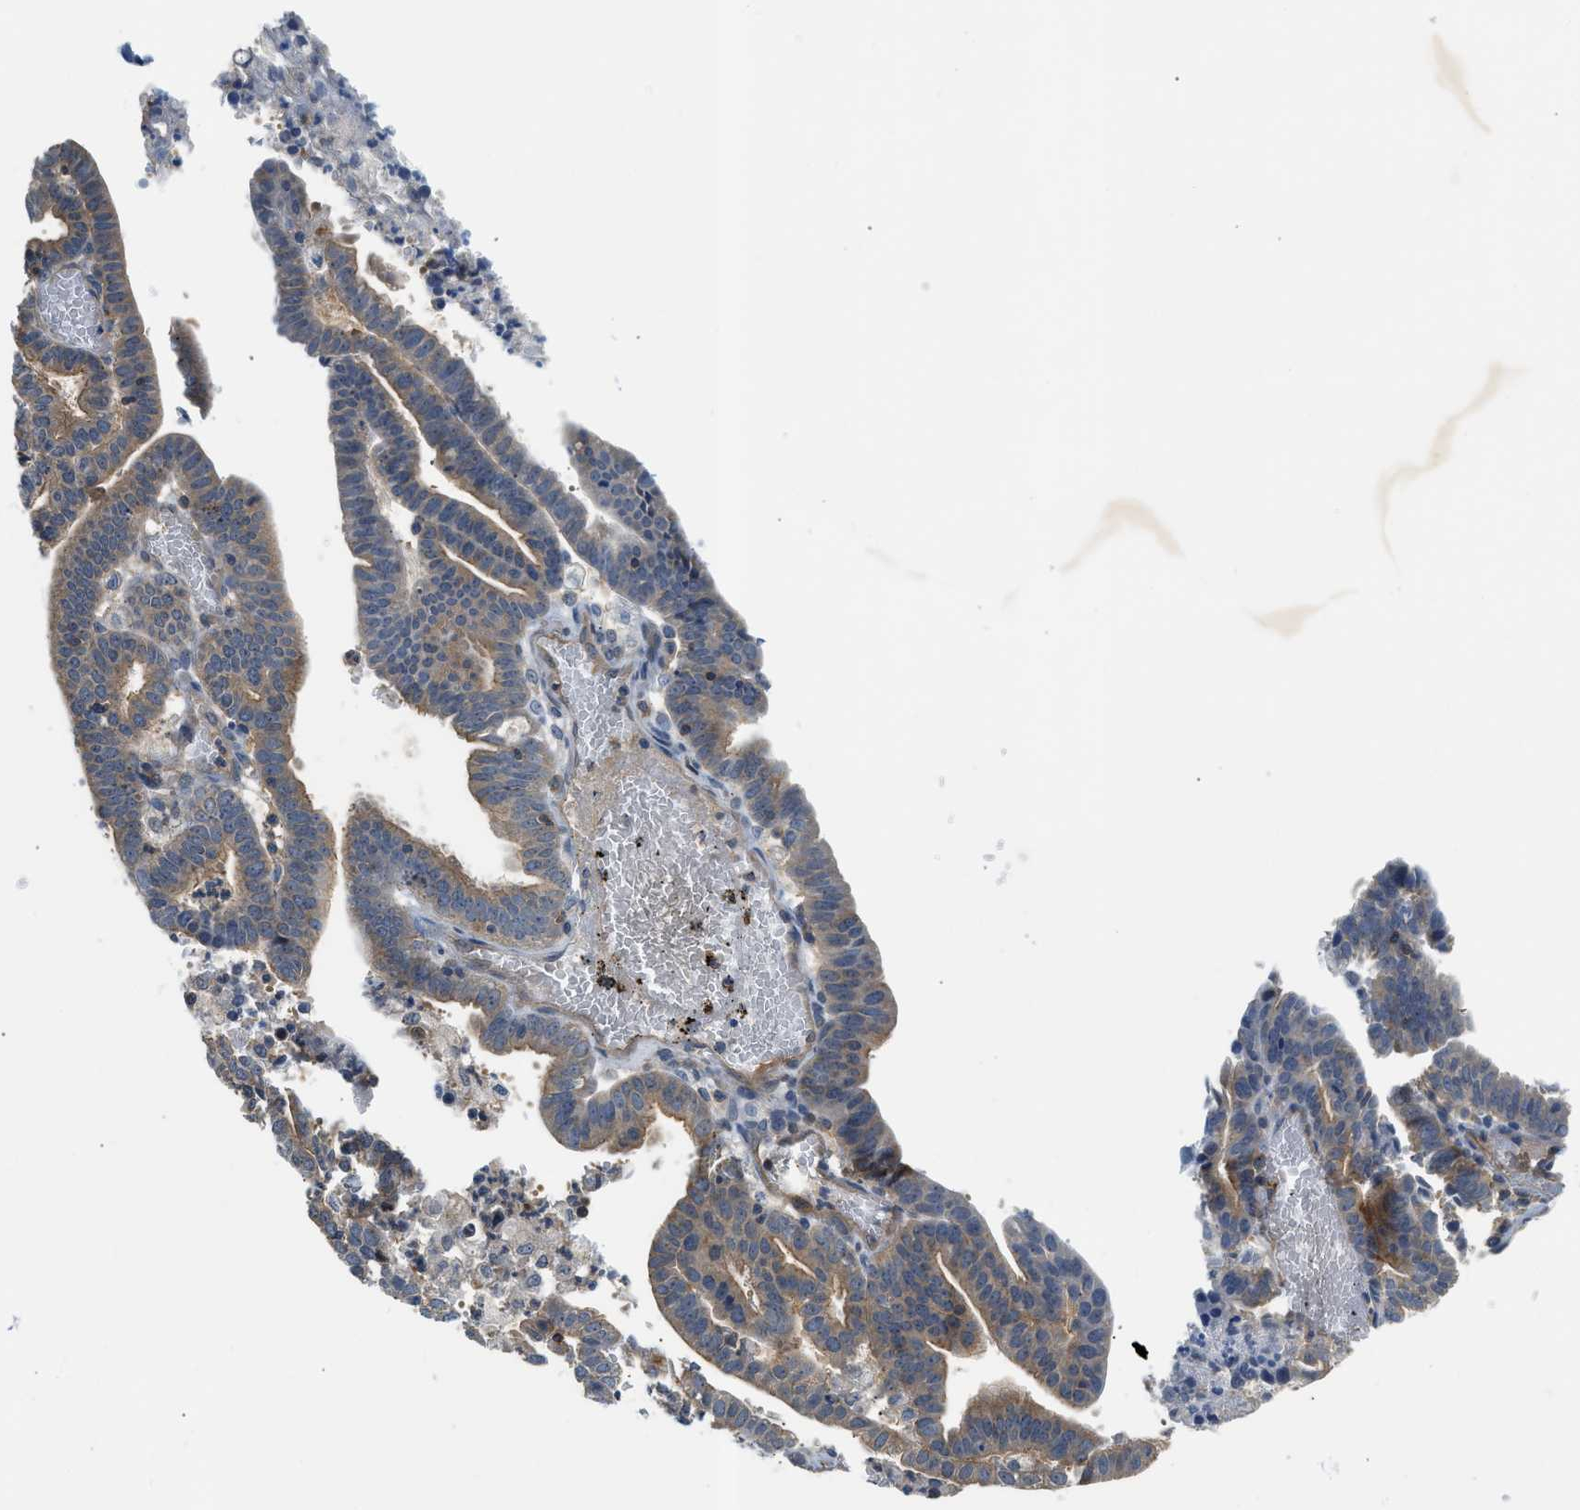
{"staining": {"intensity": "moderate", "quantity": ">75%", "location": "cytoplasmic/membranous"}, "tissue": "endometrial cancer", "cell_type": "Tumor cells", "image_type": "cancer", "snomed": [{"axis": "morphology", "description": "Adenocarcinoma, NOS"}, {"axis": "topography", "description": "Uterus"}], "caption": "The micrograph shows immunohistochemical staining of endometrial adenocarcinoma. There is moderate cytoplasmic/membranous staining is present in approximately >75% of tumor cells.", "gene": "CBLB", "patient": {"sex": "female", "age": 83}}